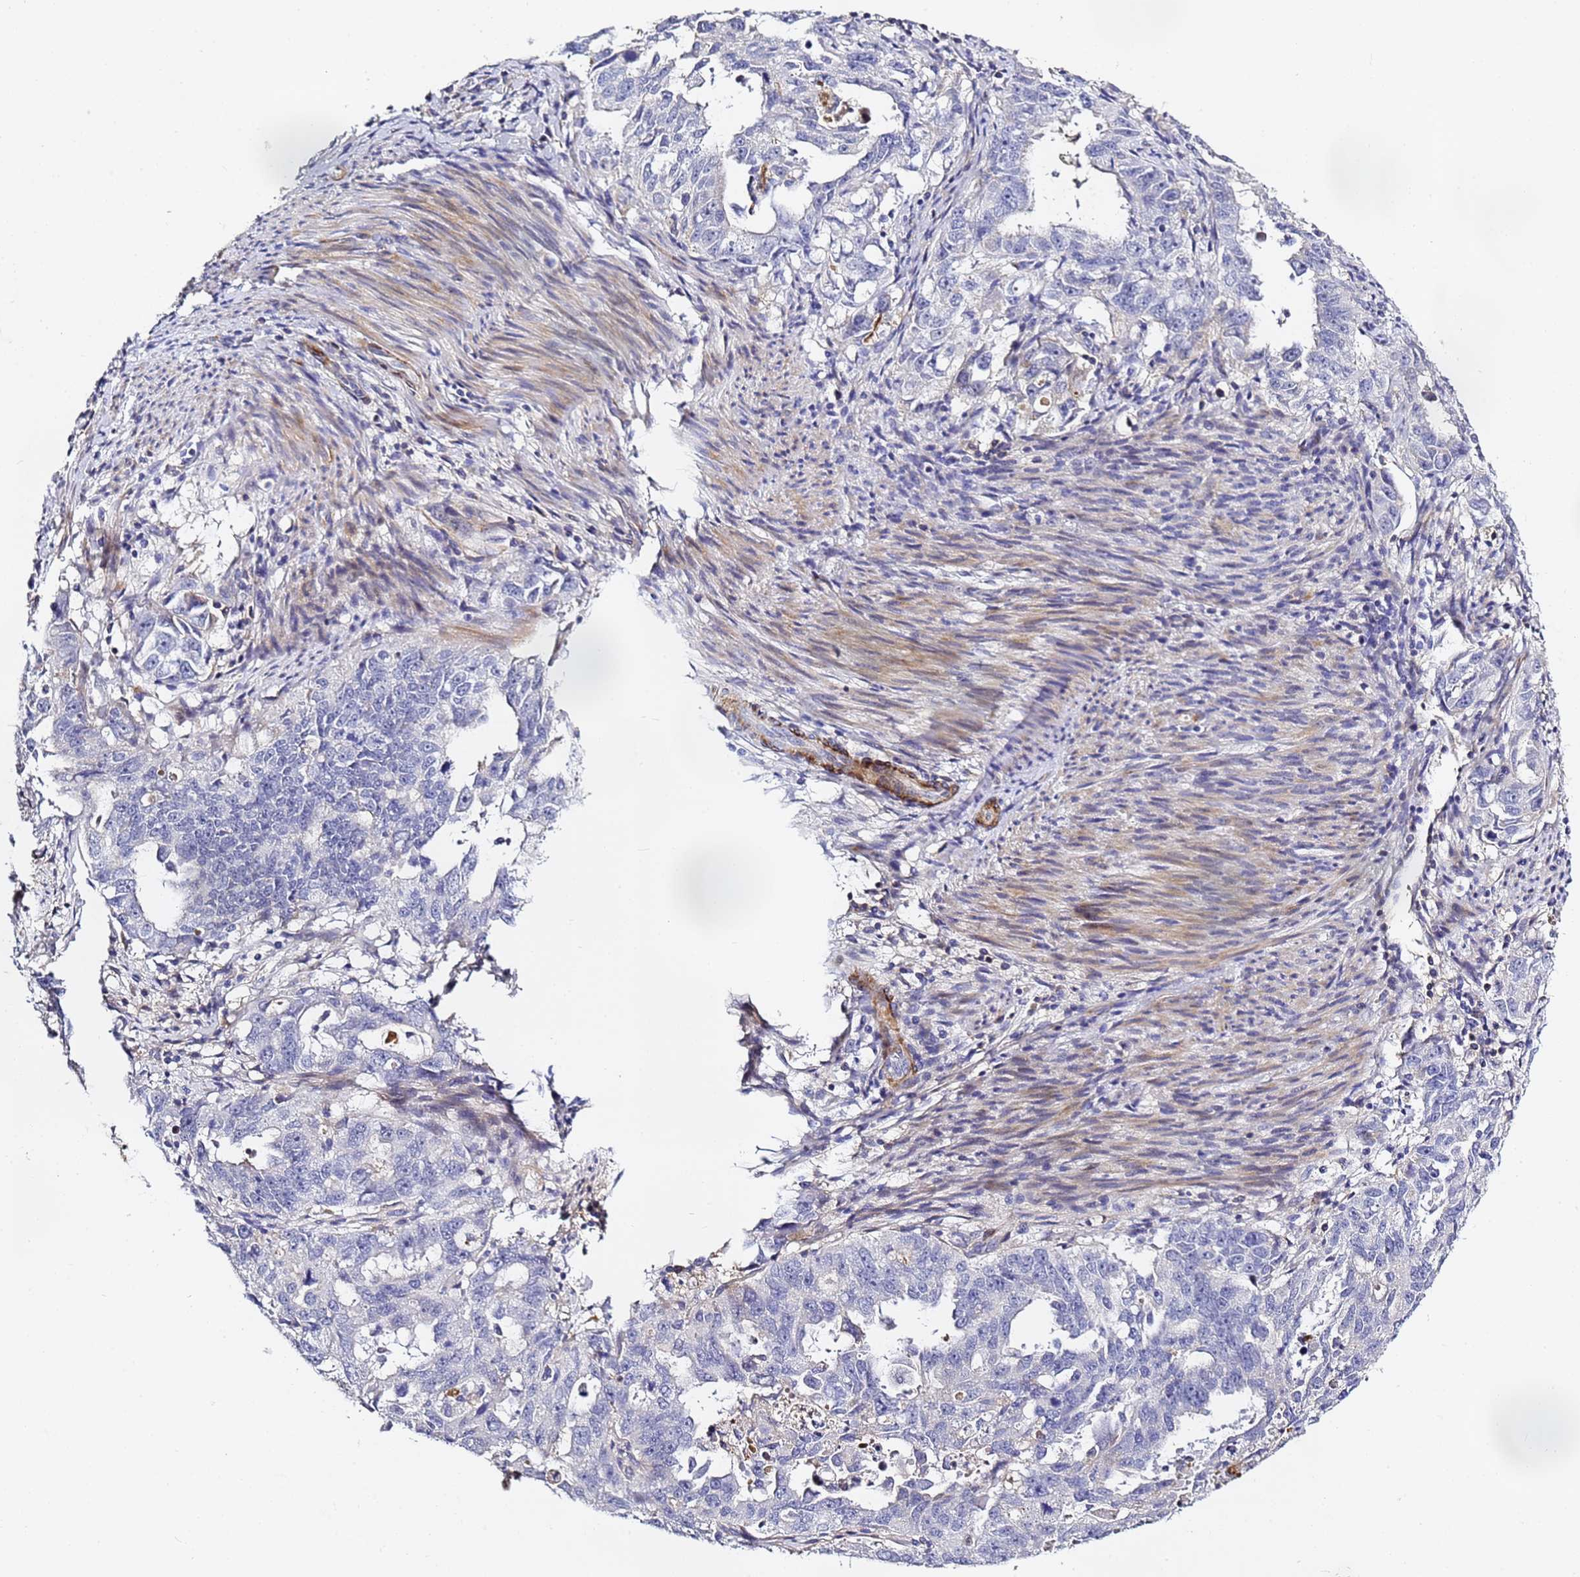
{"staining": {"intensity": "negative", "quantity": "none", "location": "none"}, "tissue": "endometrial cancer", "cell_type": "Tumor cells", "image_type": "cancer", "snomed": [{"axis": "morphology", "description": "Adenocarcinoma, NOS"}, {"axis": "topography", "description": "Endometrium"}], "caption": "This is an immunohistochemistry (IHC) image of endometrial cancer (adenocarcinoma). There is no positivity in tumor cells.", "gene": "CFH", "patient": {"sex": "female", "age": 65}}